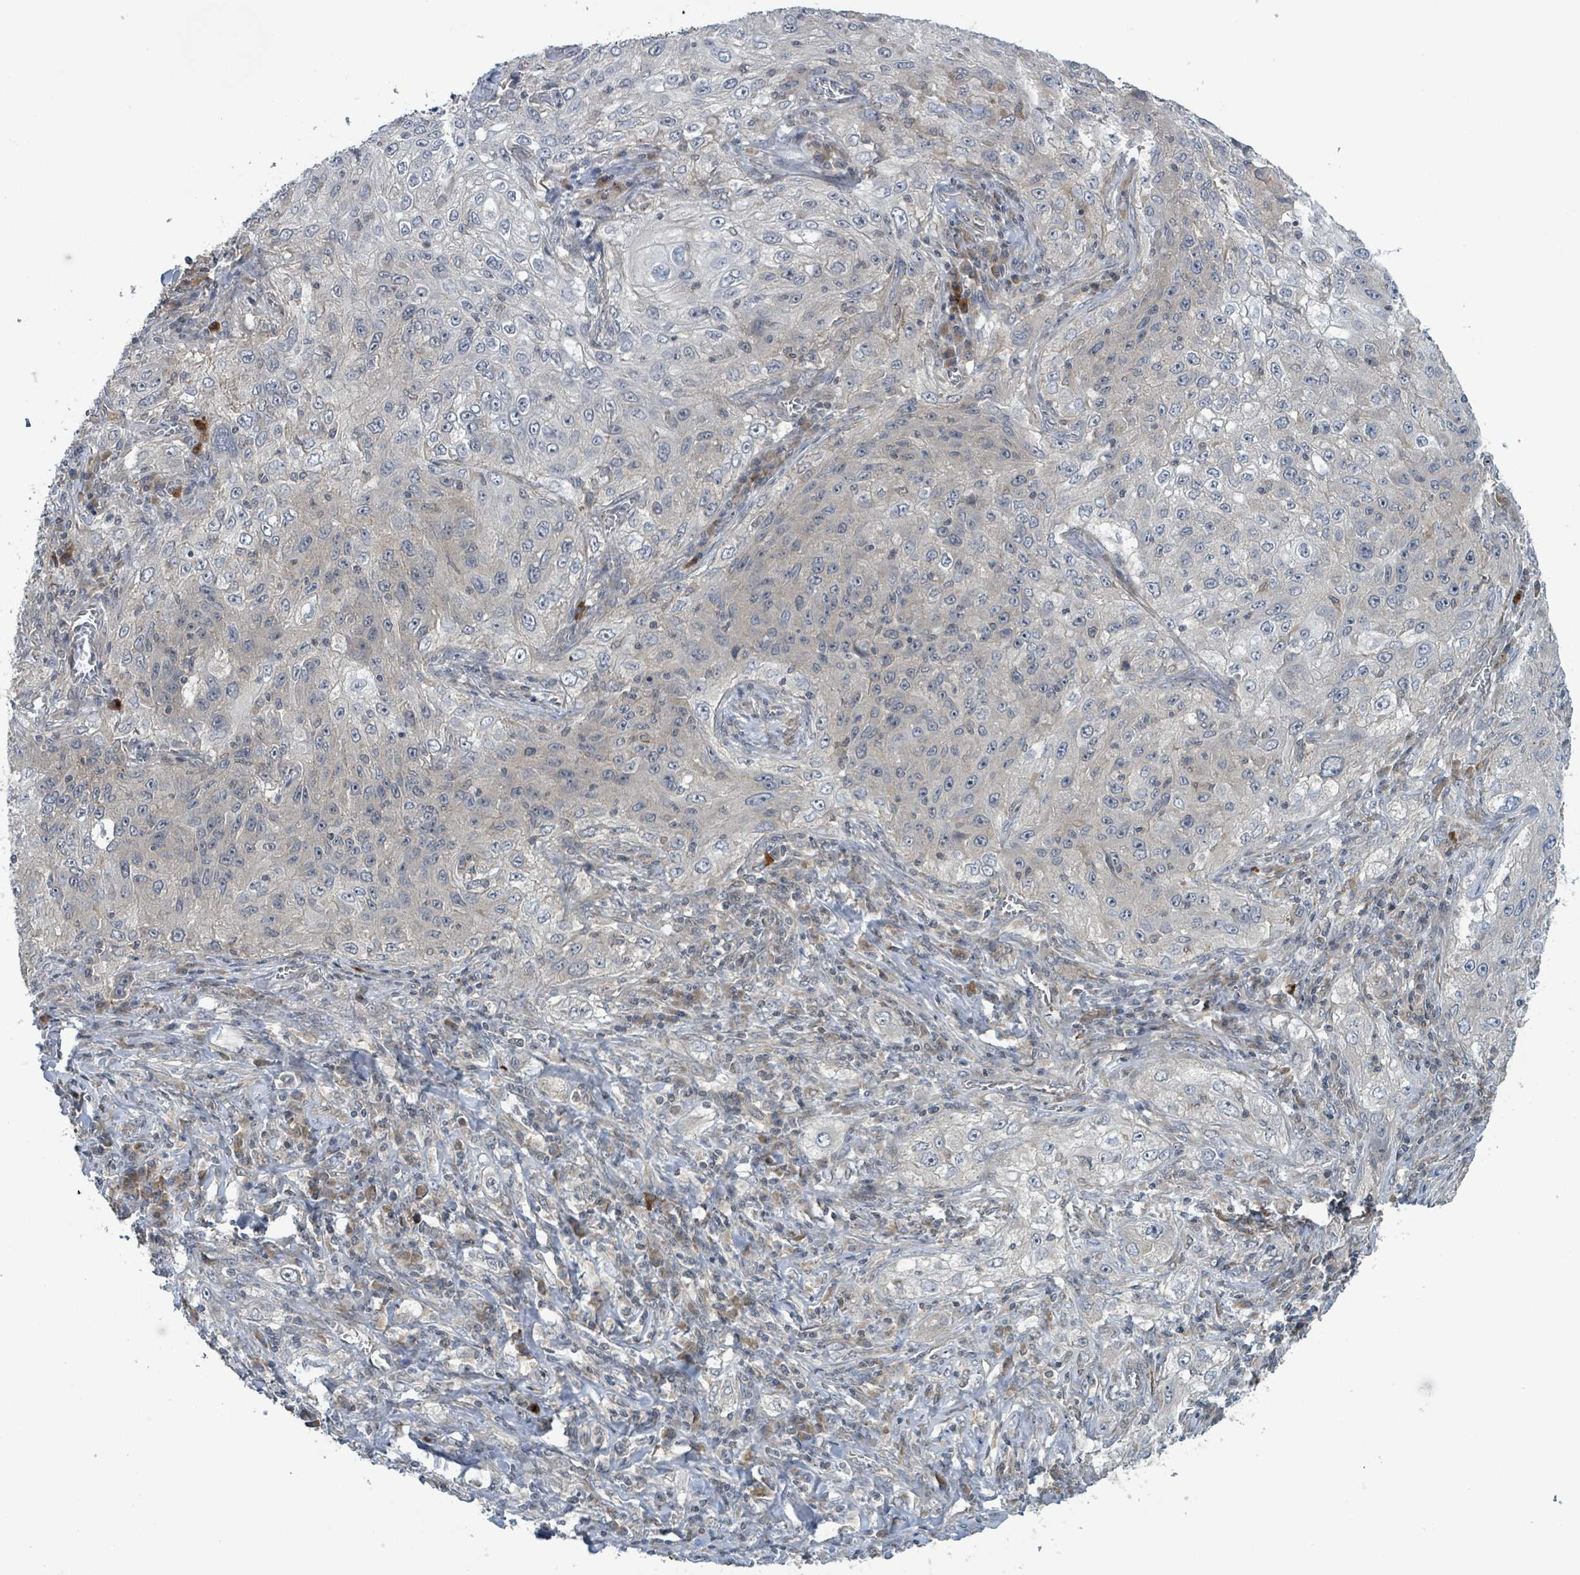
{"staining": {"intensity": "weak", "quantity": "<25%", "location": "cytoplasmic/membranous"}, "tissue": "lung cancer", "cell_type": "Tumor cells", "image_type": "cancer", "snomed": [{"axis": "morphology", "description": "Squamous cell carcinoma, NOS"}, {"axis": "topography", "description": "Lung"}], "caption": "This micrograph is of lung squamous cell carcinoma stained with immunohistochemistry to label a protein in brown with the nuclei are counter-stained blue. There is no expression in tumor cells.", "gene": "CCDC121", "patient": {"sex": "female", "age": 69}}